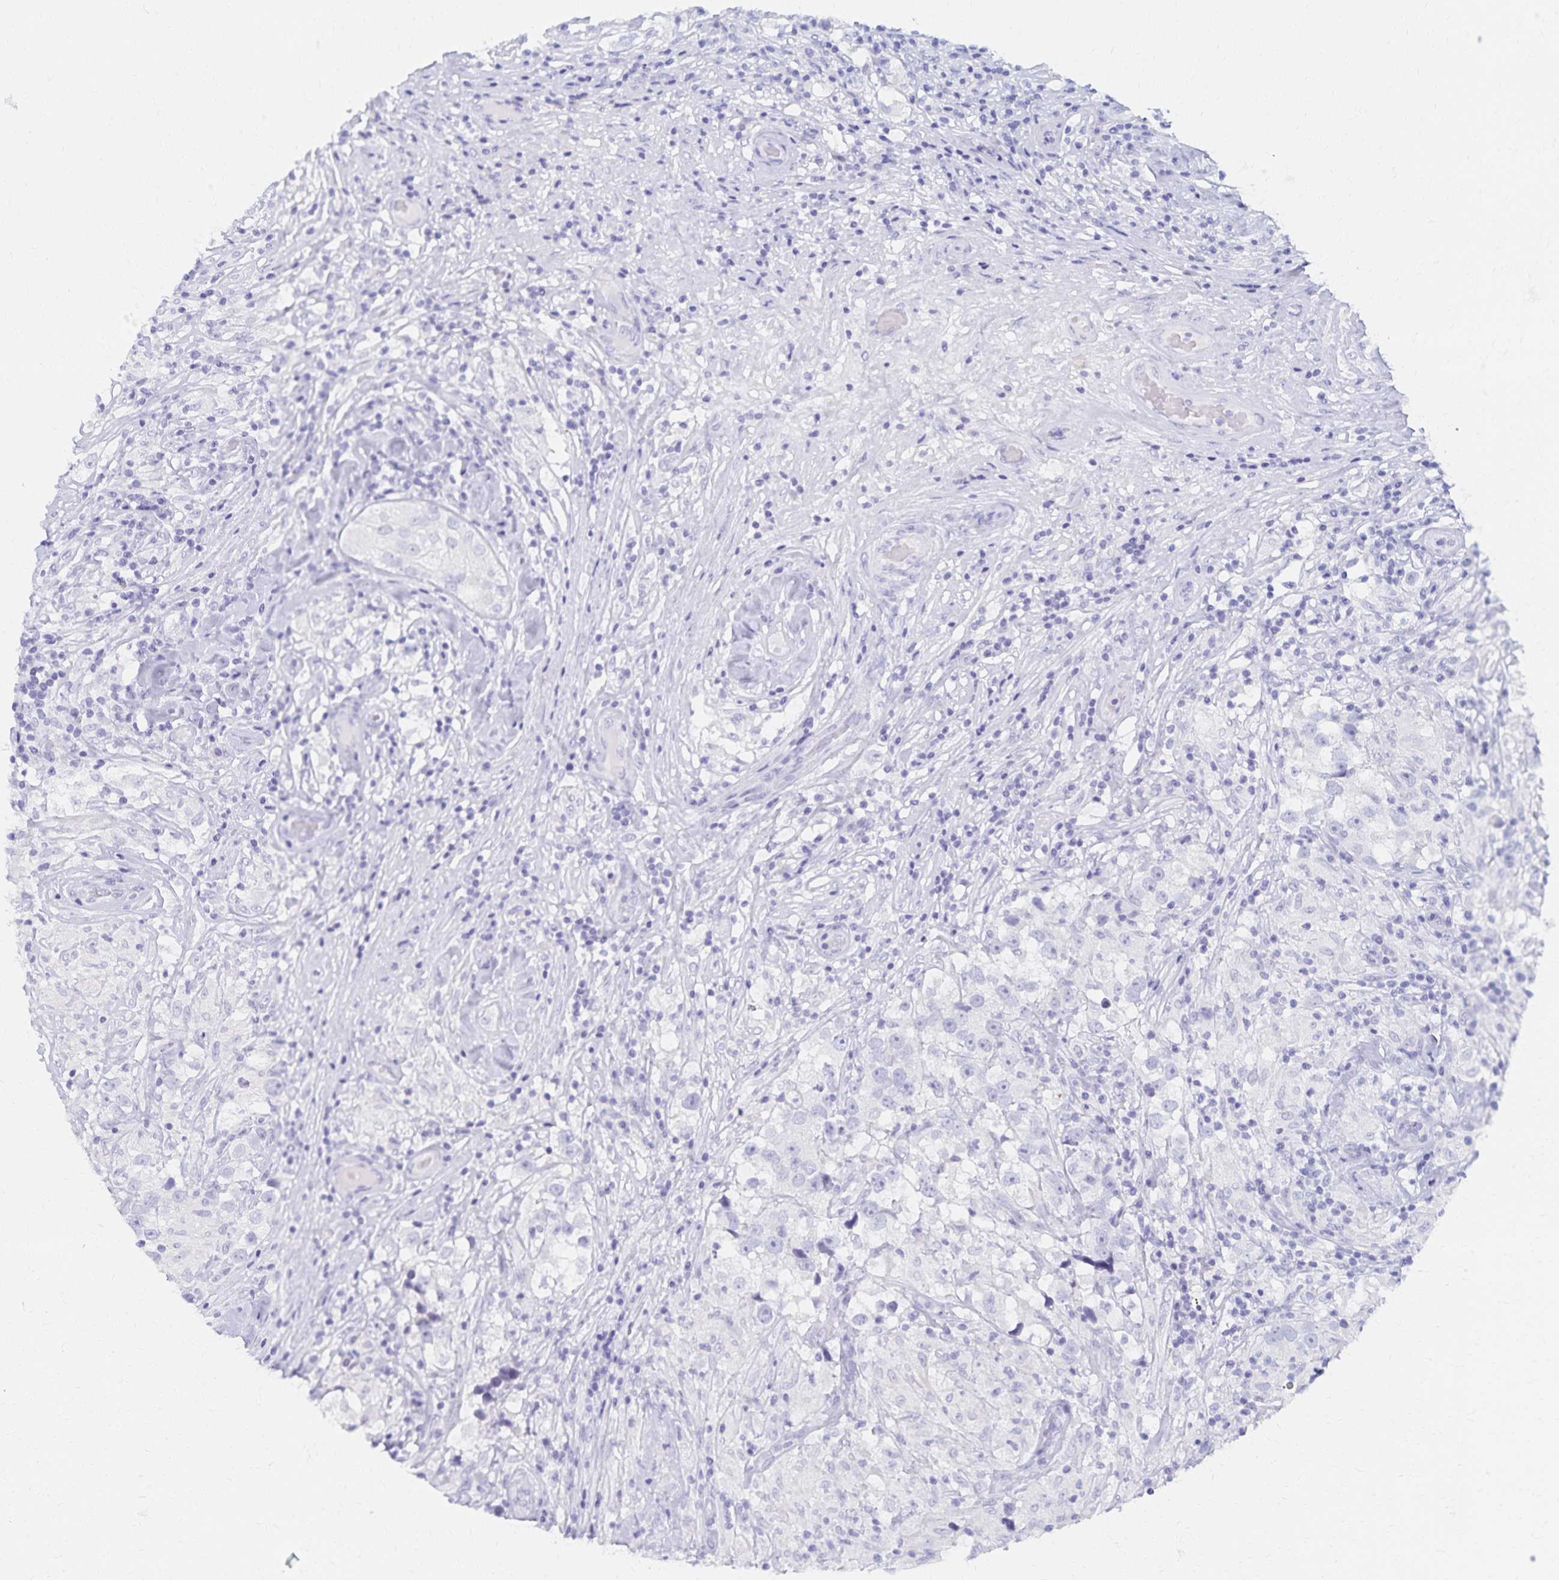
{"staining": {"intensity": "negative", "quantity": "none", "location": "none"}, "tissue": "testis cancer", "cell_type": "Tumor cells", "image_type": "cancer", "snomed": [{"axis": "morphology", "description": "Seminoma, NOS"}, {"axis": "topography", "description": "Testis"}], "caption": "Testis cancer (seminoma) was stained to show a protein in brown. There is no significant expression in tumor cells.", "gene": "C2orf50", "patient": {"sex": "male", "age": 46}}